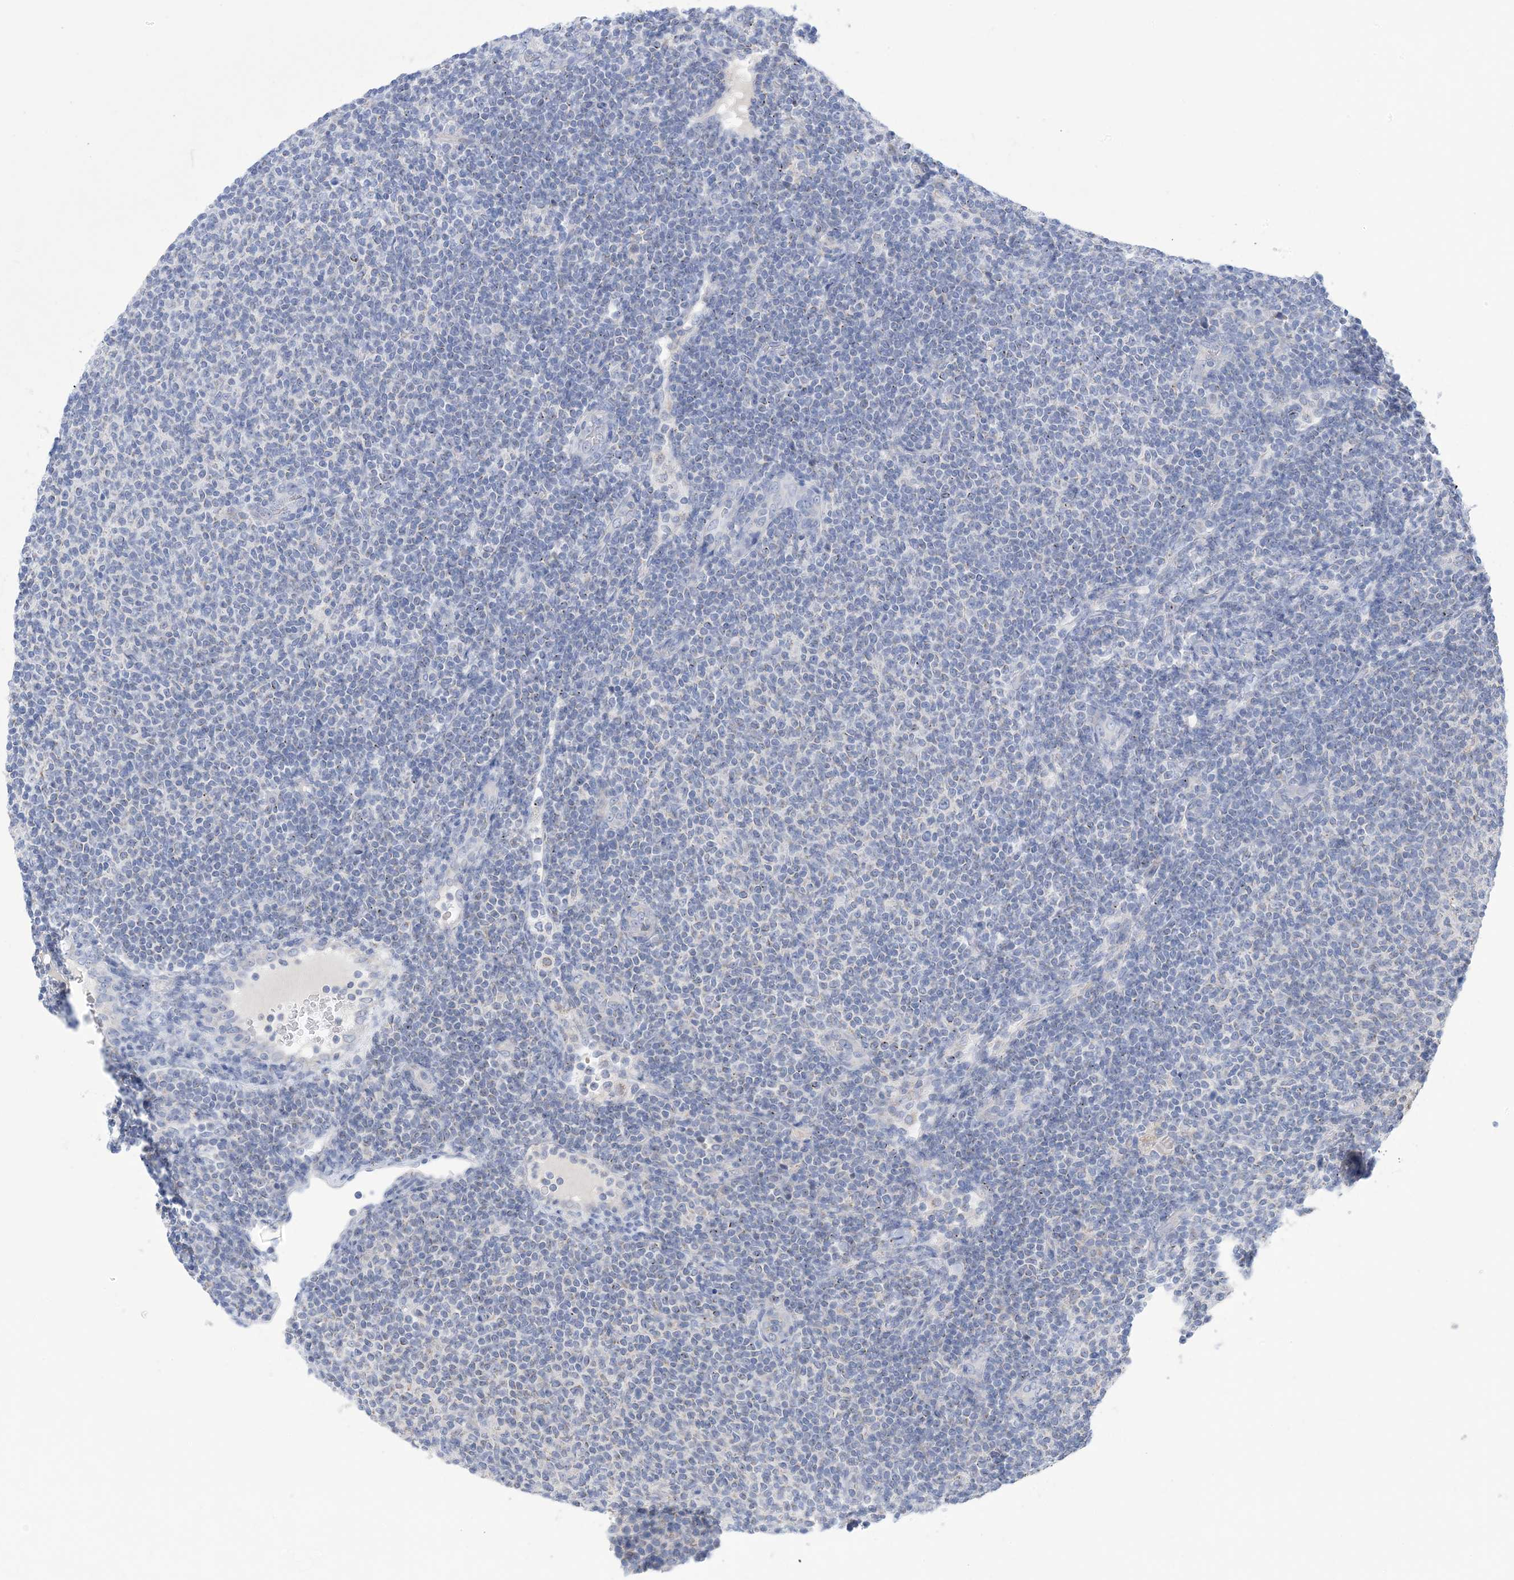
{"staining": {"intensity": "negative", "quantity": "none", "location": "none"}, "tissue": "lymphoma", "cell_type": "Tumor cells", "image_type": "cancer", "snomed": [{"axis": "morphology", "description": "Malignant lymphoma, non-Hodgkin's type, Low grade"}, {"axis": "topography", "description": "Lymph node"}], "caption": "Protein analysis of malignant lymphoma, non-Hodgkin's type (low-grade) reveals no significant expression in tumor cells.", "gene": "CLEC16A", "patient": {"sex": "male", "age": 66}}